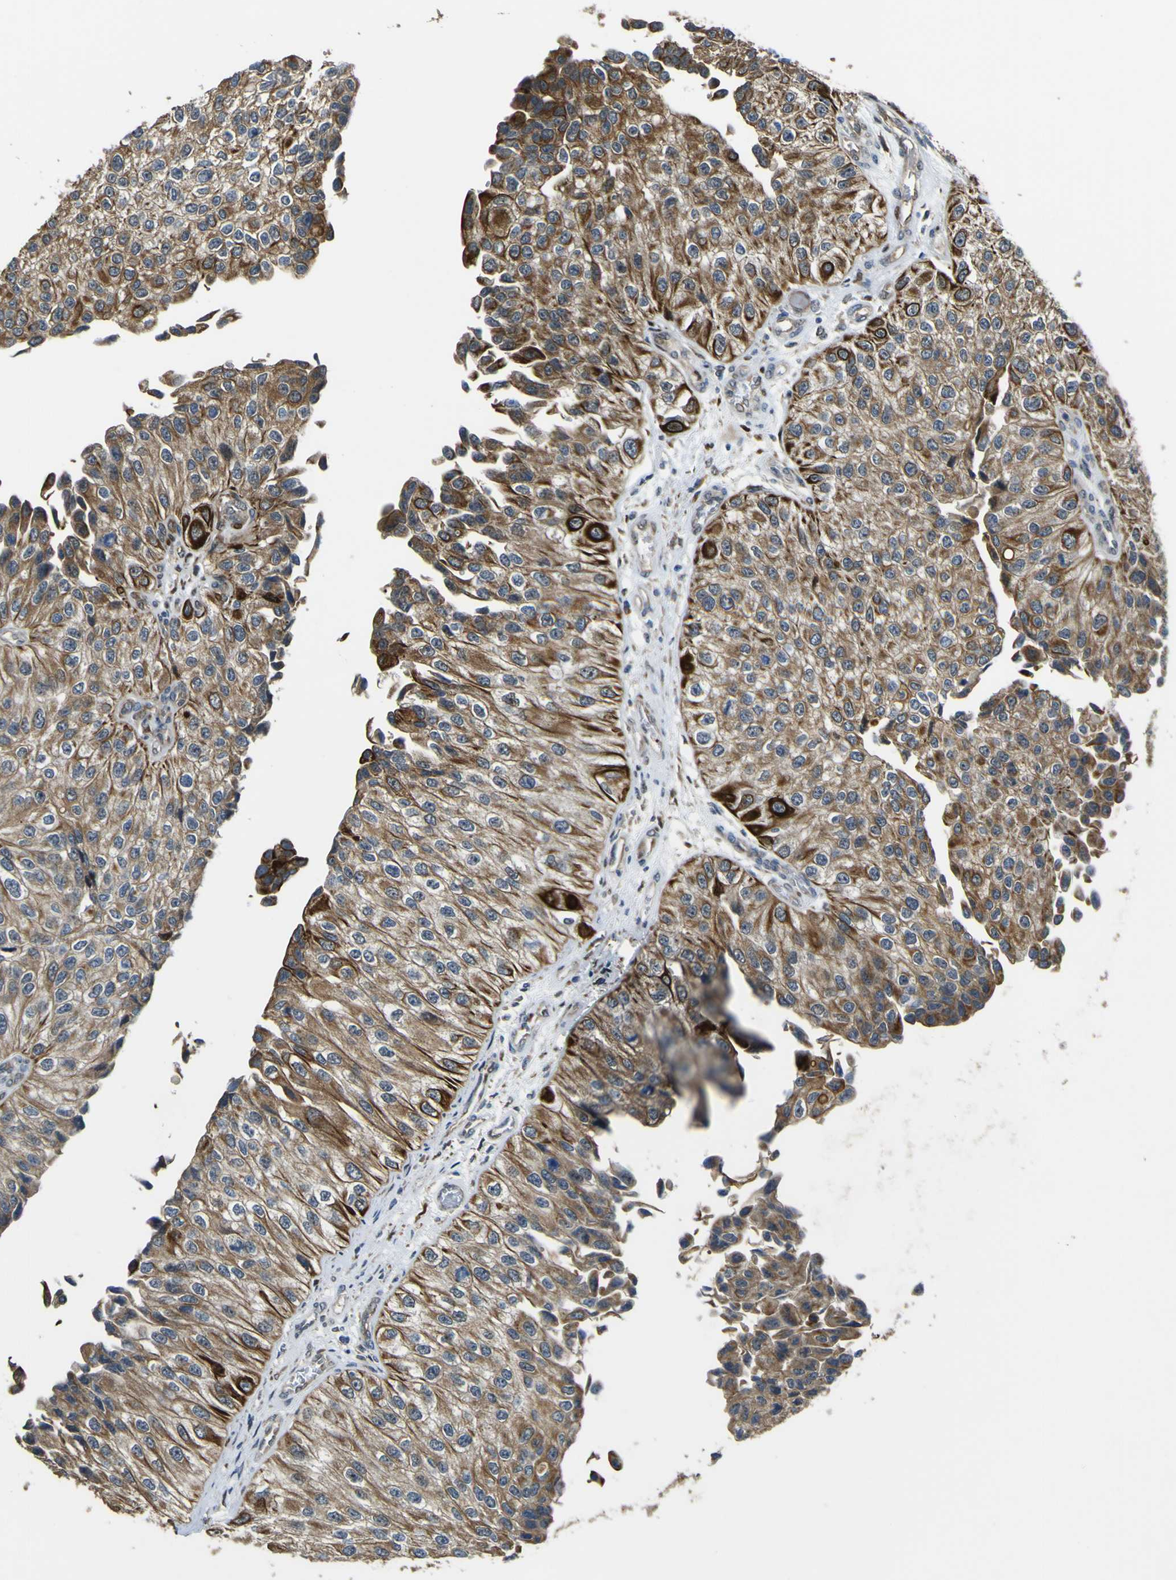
{"staining": {"intensity": "moderate", "quantity": ">75%", "location": "cytoplasmic/membranous"}, "tissue": "urothelial cancer", "cell_type": "Tumor cells", "image_type": "cancer", "snomed": [{"axis": "morphology", "description": "Urothelial carcinoma, High grade"}, {"axis": "topography", "description": "Kidney"}, {"axis": "topography", "description": "Urinary bladder"}], "caption": "Immunohistochemistry staining of urothelial cancer, which shows medium levels of moderate cytoplasmic/membranous expression in about >75% of tumor cells indicating moderate cytoplasmic/membranous protein expression. The staining was performed using DAB (brown) for protein detection and nuclei were counterstained in hematoxylin (blue).", "gene": "LBHD1", "patient": {"sex": "male", "age": 77}}